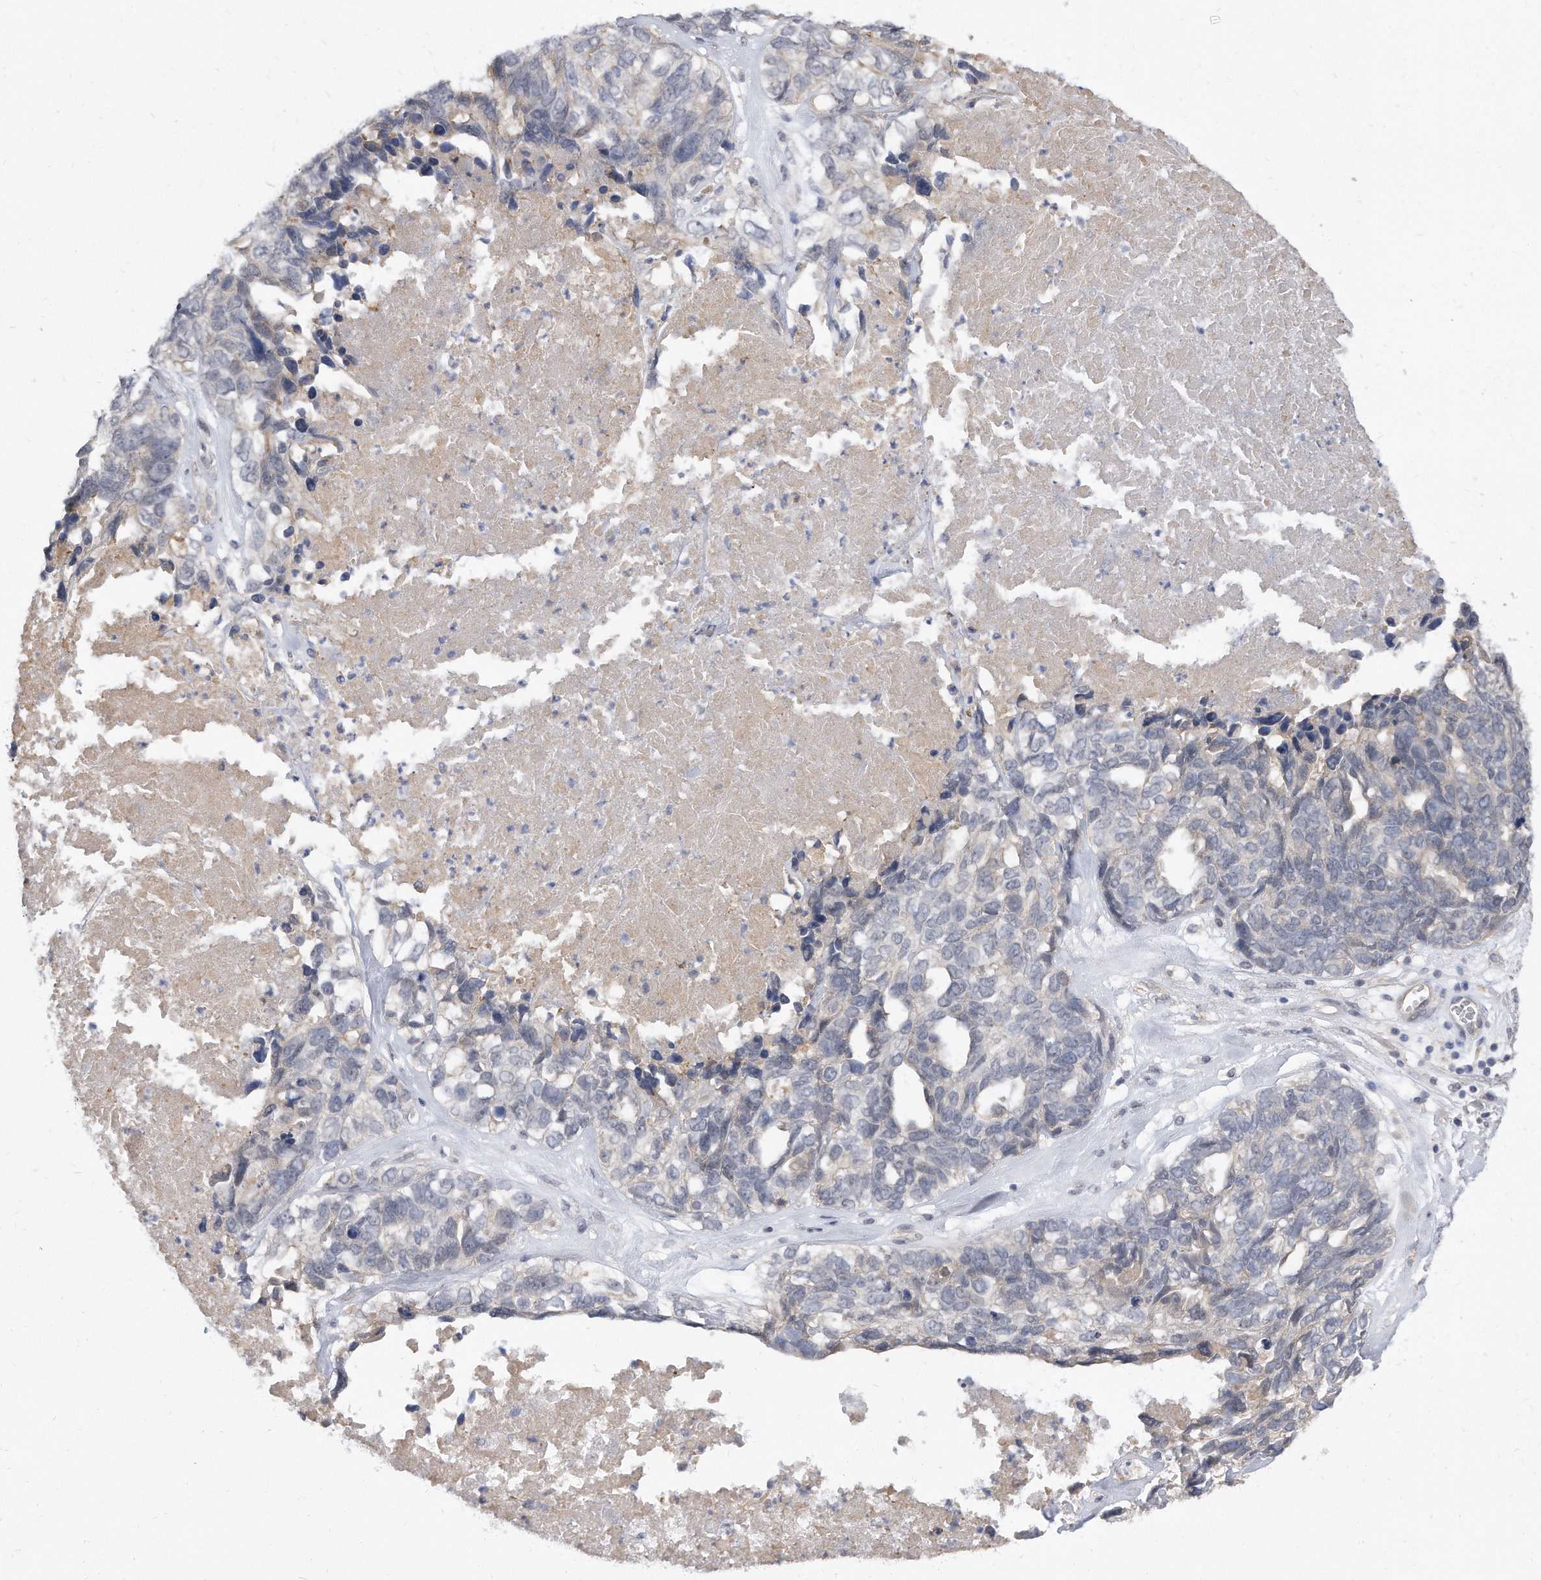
{"staining": {"intensity": "negative", "quantity": "none", "location": "none"}, "tissue": "ovarian cancer", "cell_type": "Tumor cells", "image_type": "cancer", "snomed": [{"axis": "morphology", "description": "Cystadenocarcinoma, serous, NOS"}, {"axis": "topography", "description": "Ovary"}], "caption": "IHC image of ovarian cancer stained for a protein (brown), which exhibits no expression in tumor cells.", "gene": "TCP1", "patient": {"sex": "female", "age": 79}}